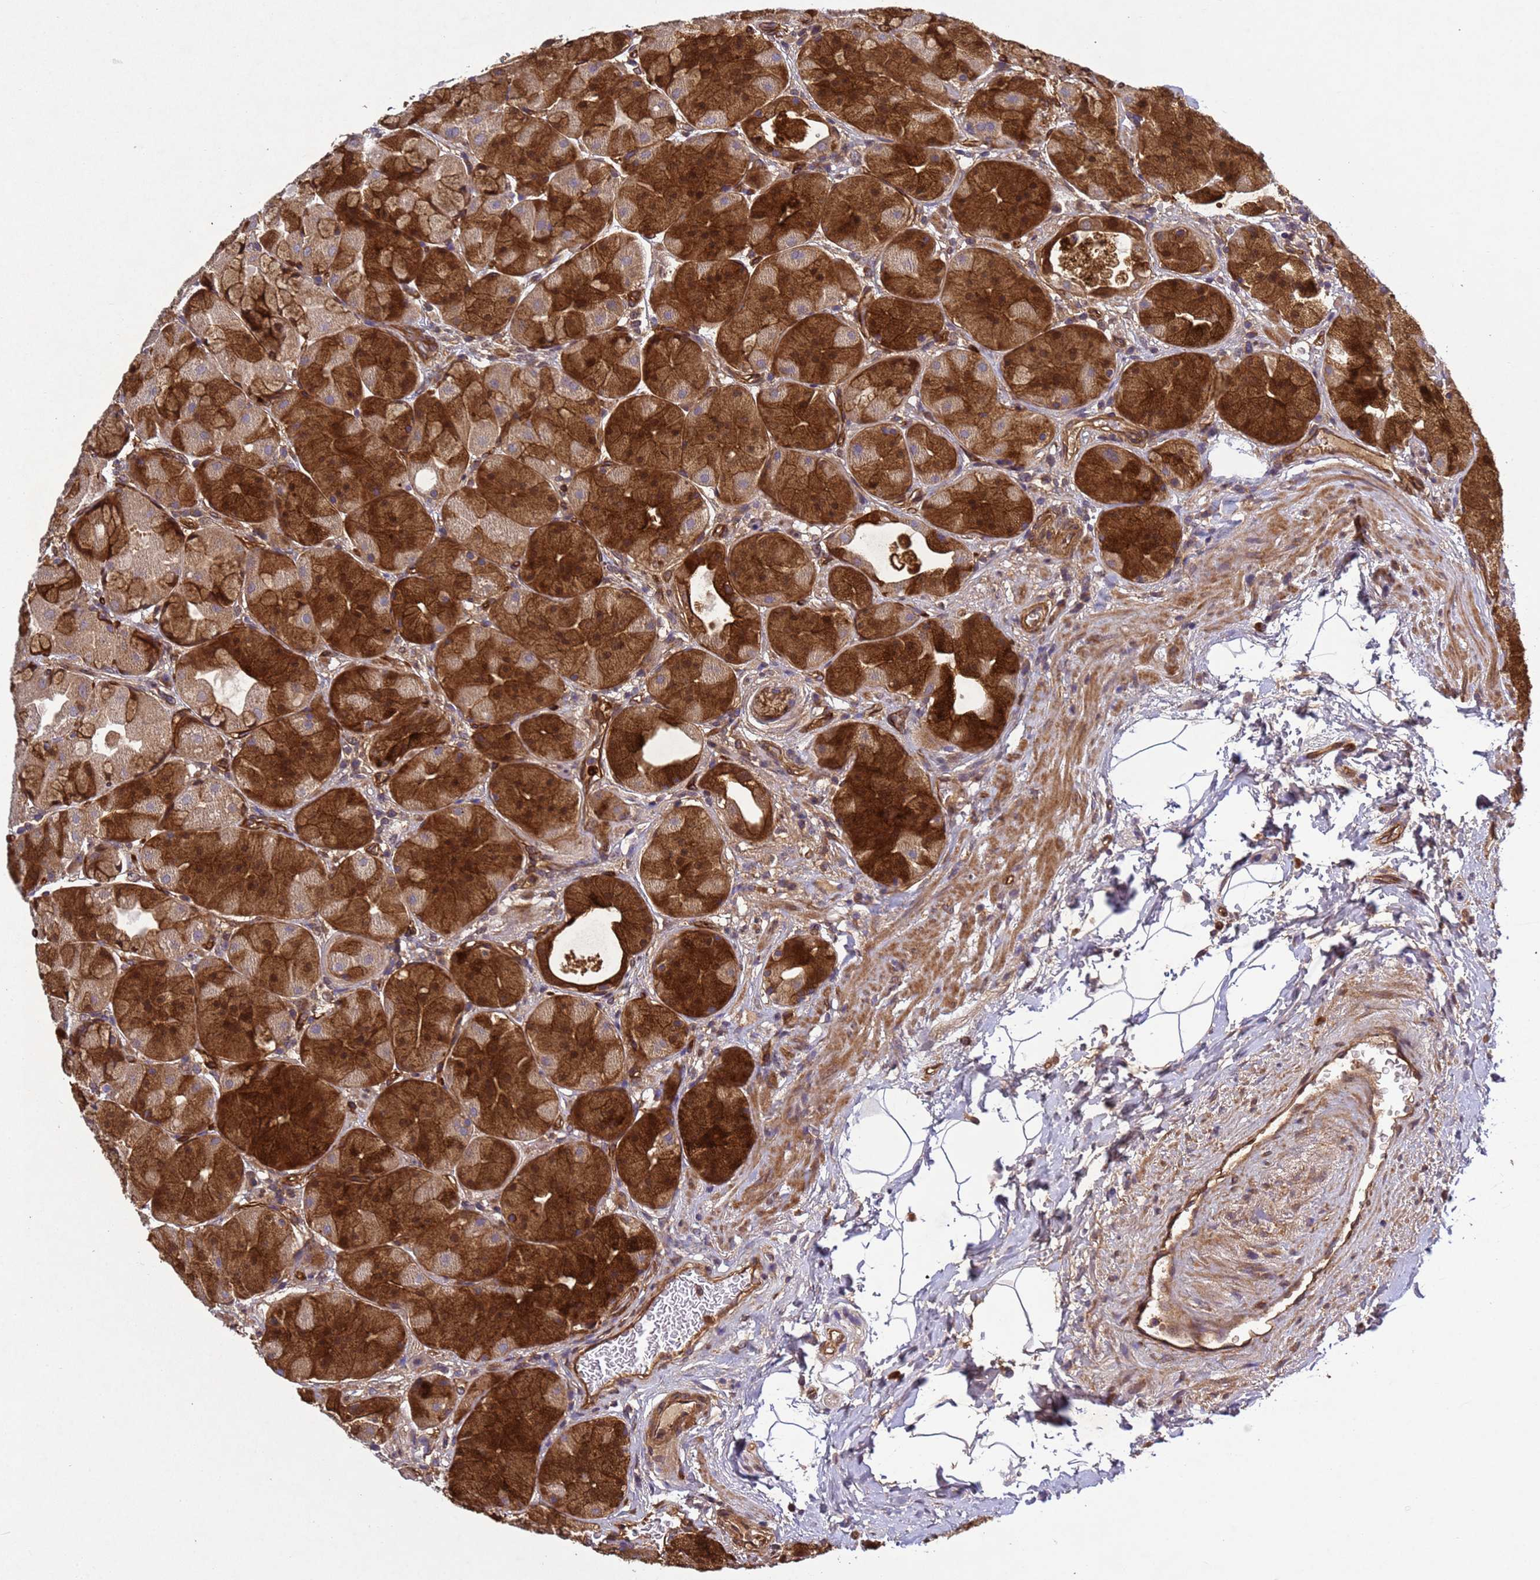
{"staining": {"intensity": "strong", "quantity": ">75%", "location": "cytoplasmic/membranous"}, "tissue": "stomach", "cell_type": "Glandular cells", "image_type": "normal", "snomed": [{"axis": "morphology", "description": "Normal tissue, NOS"}, {"axis": "topography", "description": "Stomach"}], "caption": "A brown stain labels strong cytoplasmic/membranous staining of a protein in glandular cells of unremarkable human stomach.", "gene": "C8orf34", "patient": {"sex": "male", "age": 57}}